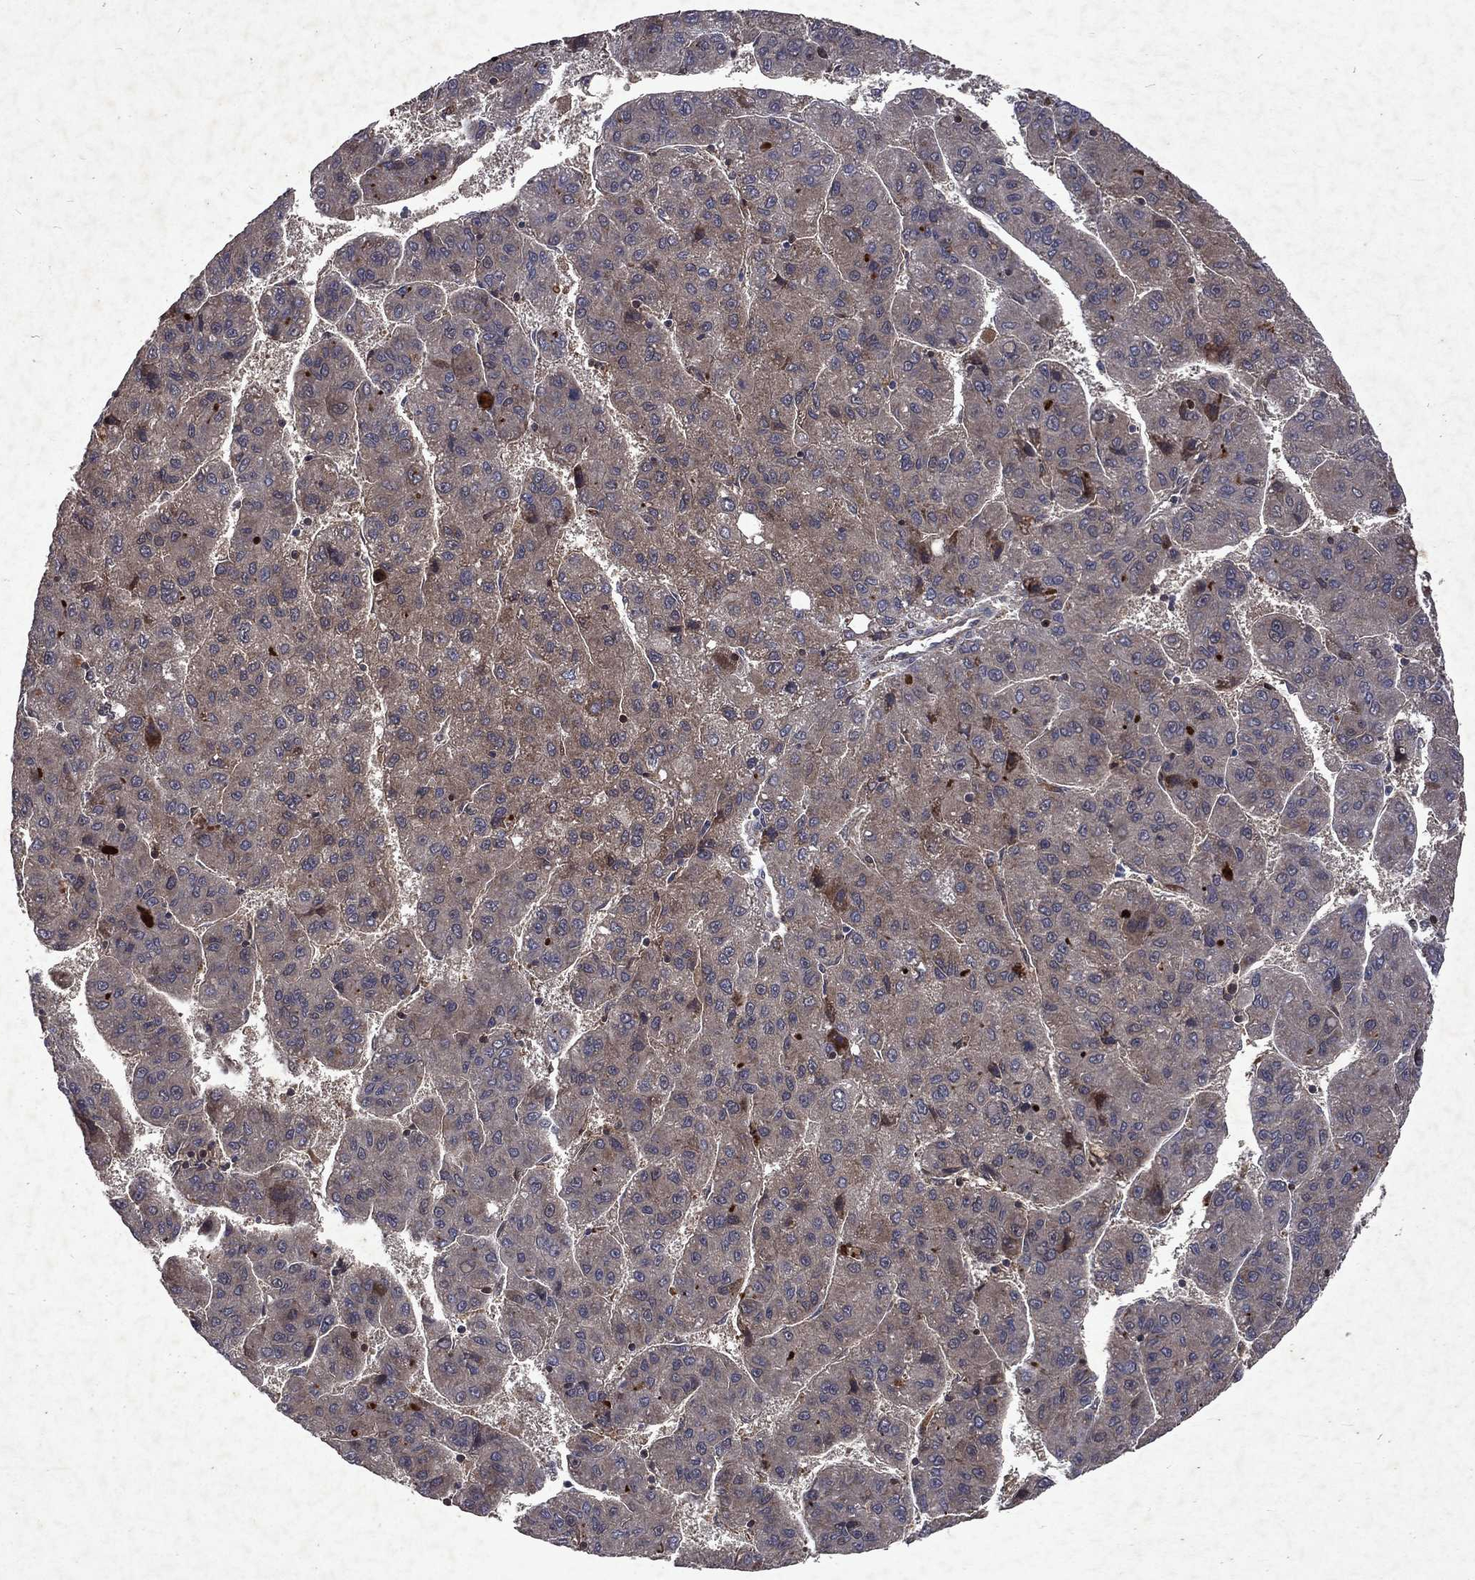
{"staining": {"intensity": "weak", "quantity": "<25%", "location": "cytoplasmic/membranous"}, "tissue": "liver cancer", "cell_type": "Tumor cells", "image_type": "cancer", "snomed": [{"axis": "morphology", "description": "Carcinoma, Hepatocellular, NOS"}, {"axis": "topography", "description": "Liver"}], "caption": "Immunohistochemistry (IHC) micrograph of neoplastic tissue: human hepatocellular carcinoma (liver) stained with DAB shows no significant protein staining in tumor cells.", "gene": "MTAP", "patient": {"sex": "female", "age": 82}}